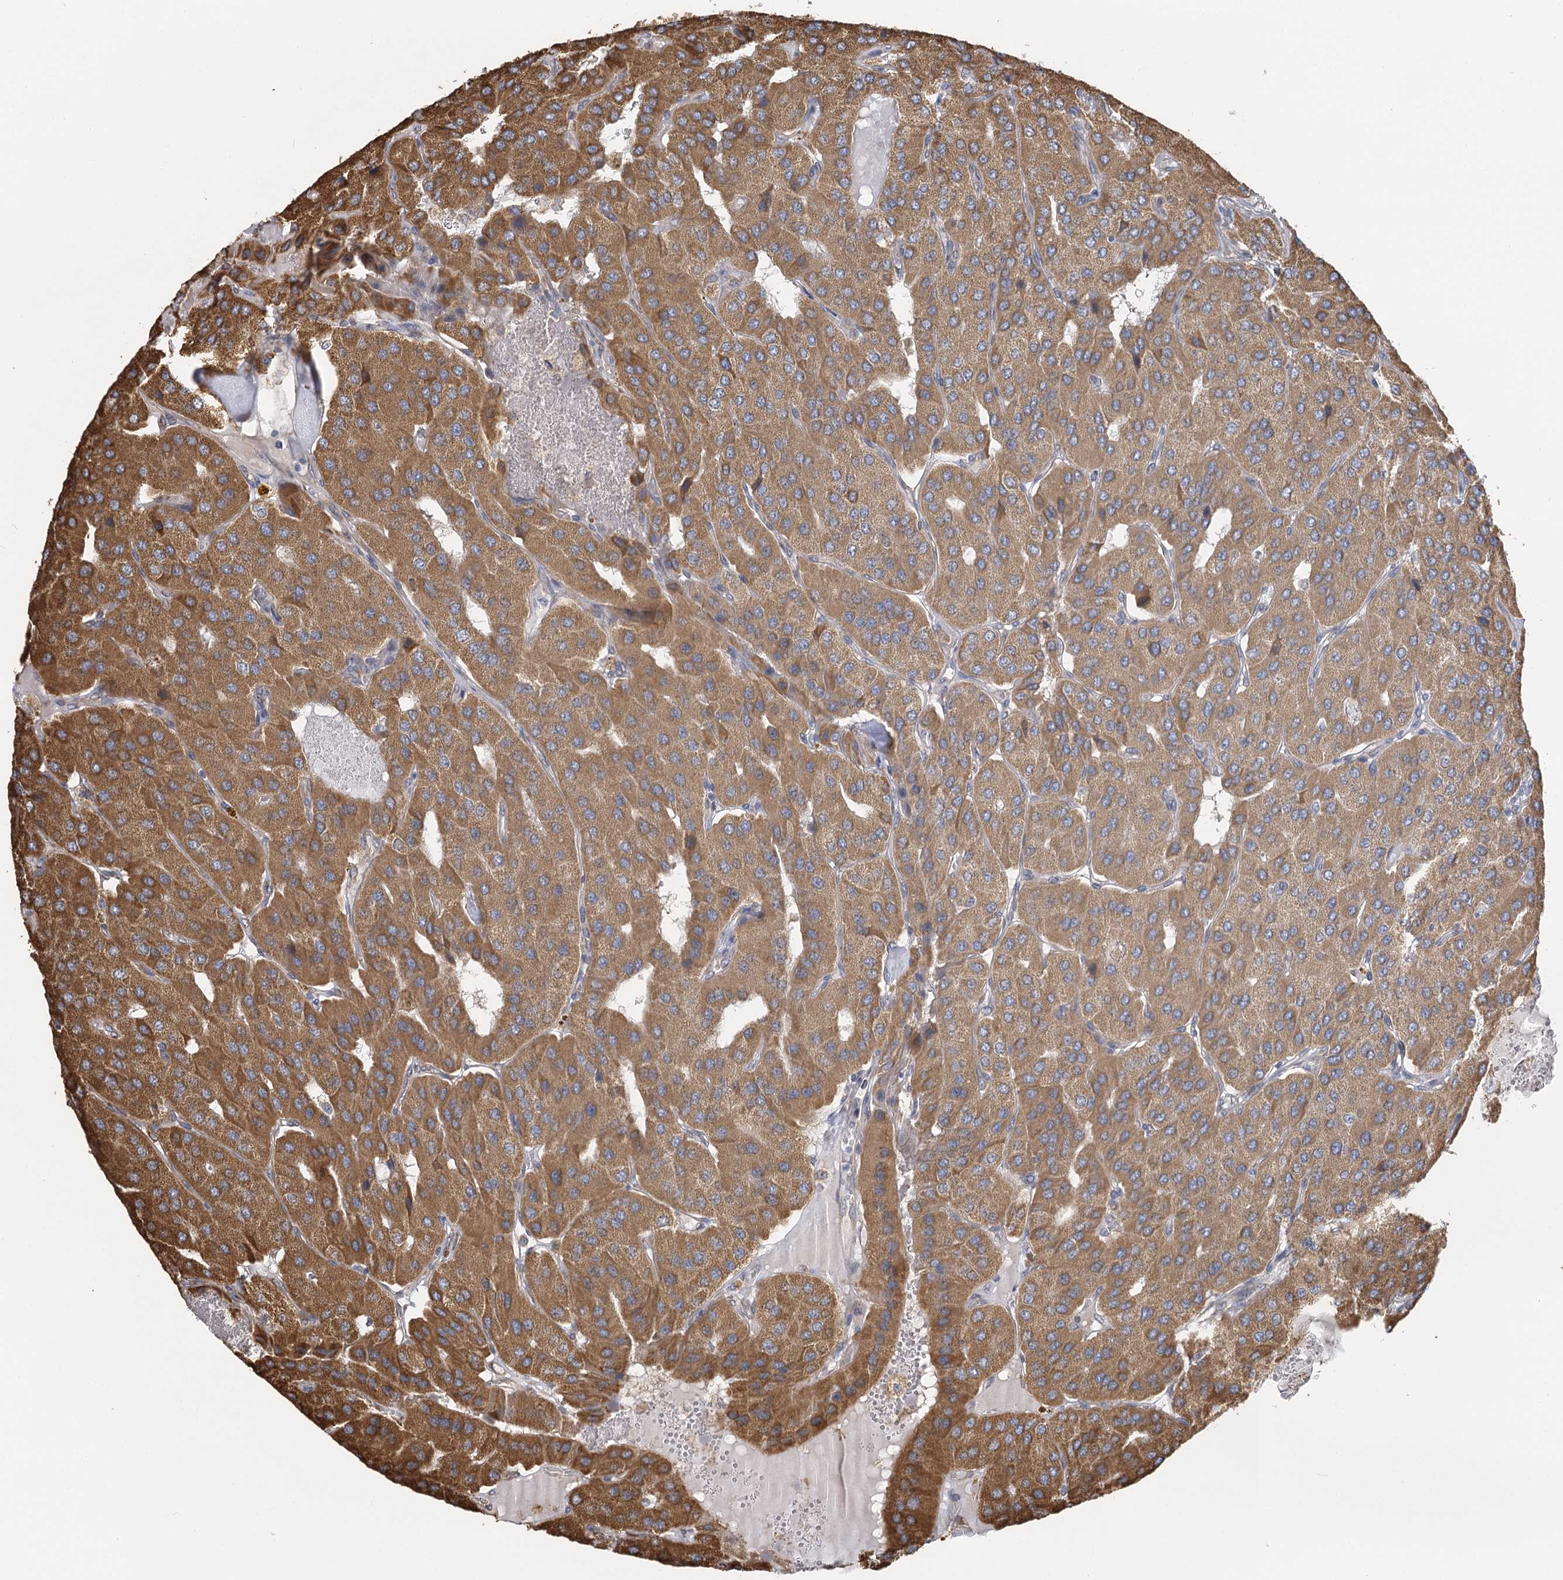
{"staining": {"intensity": "moderate", "quantity": ">75%", "location": "cytoplasmic/membranous"}, "tissue": "parathyroid gland", "cell_type": "Glandular cells", "image_type": "normal", "snomed": [{"axis": "morphology", "description": "Normal tissue, NOS"}, {"axis": "morphology", "description": "Adenoma, NOS"}, {"axis": "topography", "description": "Parathyroid gland"}], "caption": "Glandular cells demonstrate moderate cytoplasmic/membranous positivity in about >75% of cells in unremarkable parathyroid gland.", "gene": "IL11RA", "patient": {"sex": "female", "age": 86}}